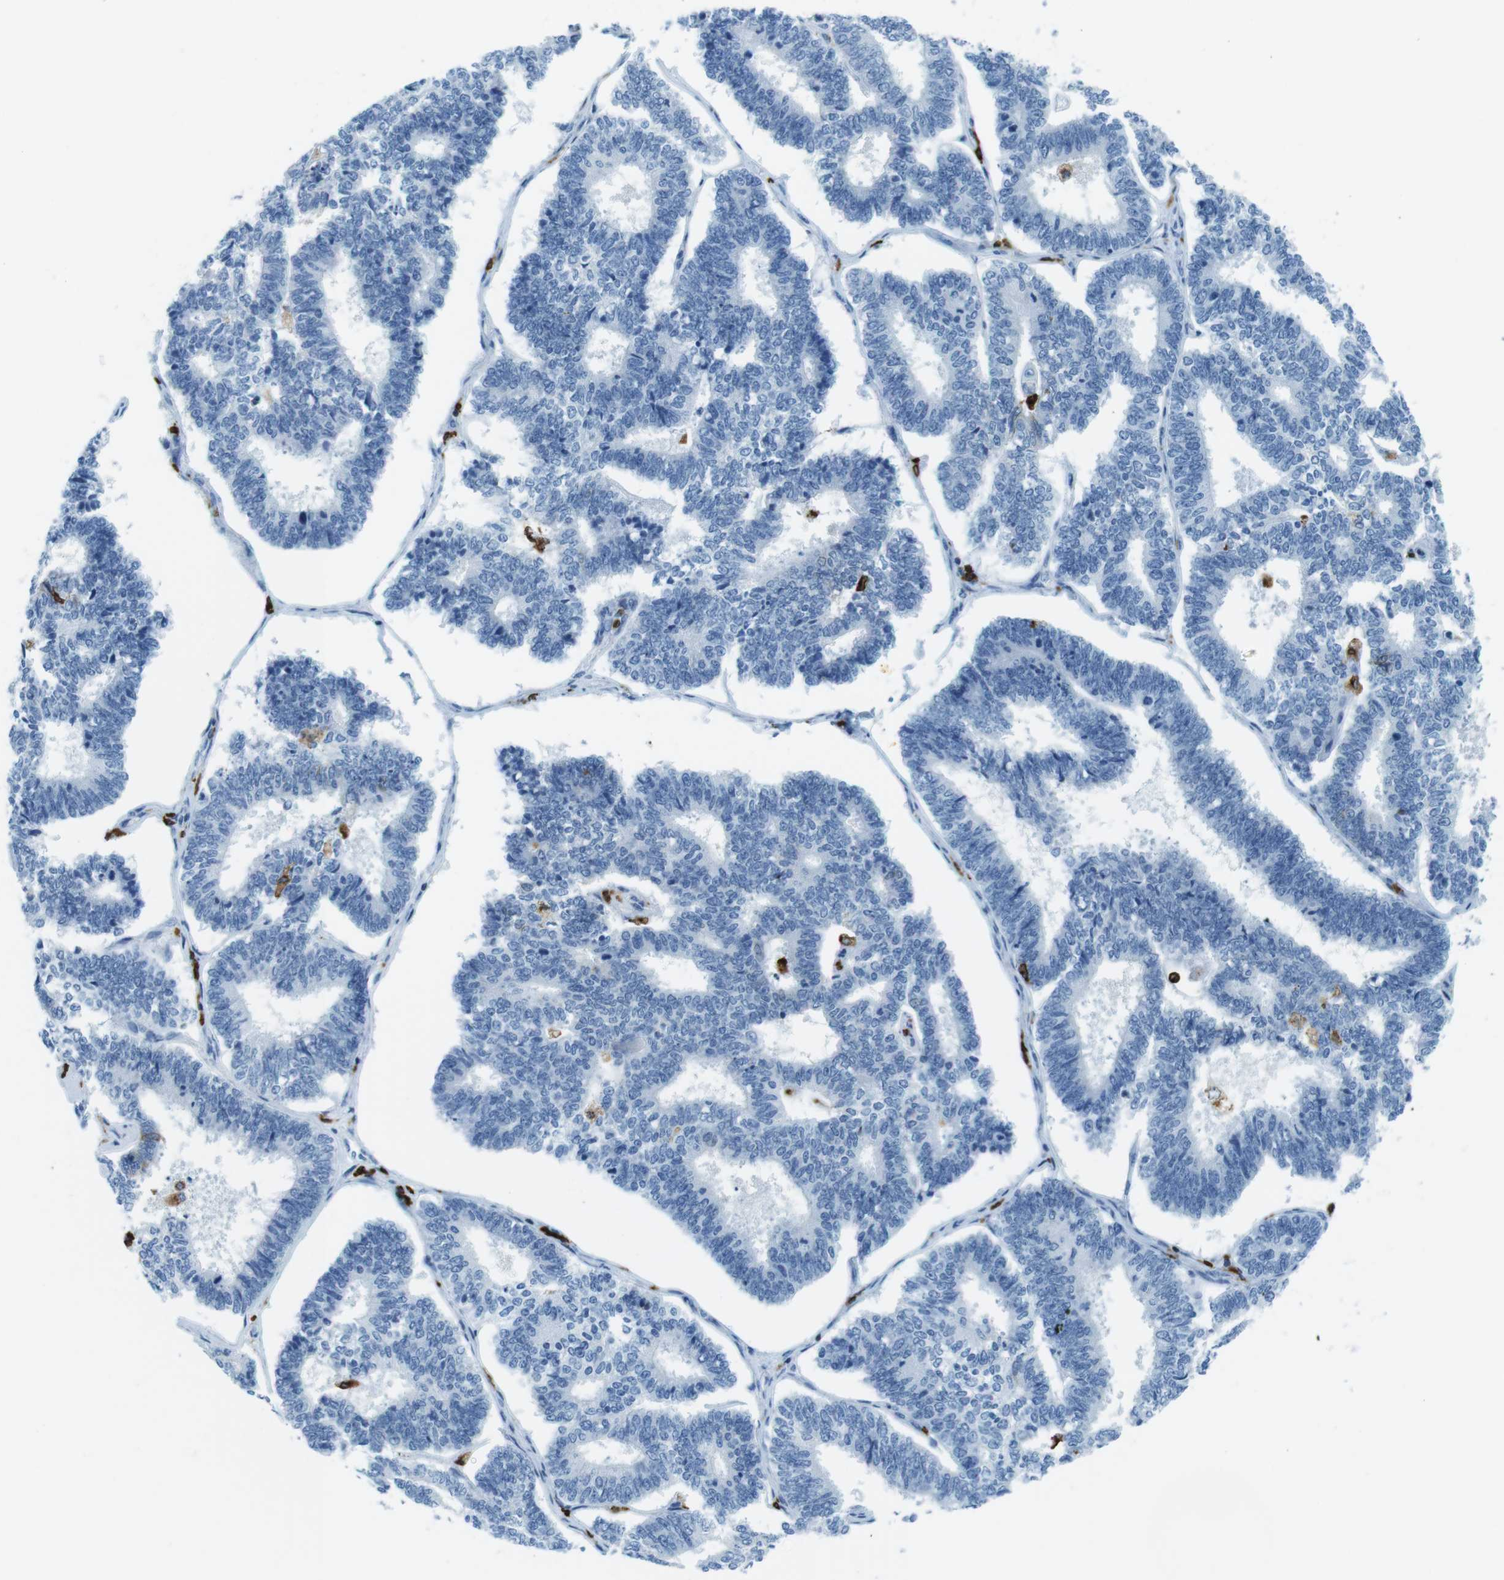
{"staining": {"intensity": "negative", "quantity": "none", "location": "none"}, "tissue": "endometrial cancer", "cell_type": "Tumor cells", "image_type": "cancer", "snomed": [{"axis": "morphology", "description": "Adenocarcinoma, NOS"}, {"axis": "topography", "description": "Endometrium"}], "caption": "This is an immunohistochemistry (IHC) histopathology image of endometrial cancer (adenocarcinoma). There is no positivity in tumor cells.", "gene": "CIITA", "patient": {"sex": "female", "age": 70}}